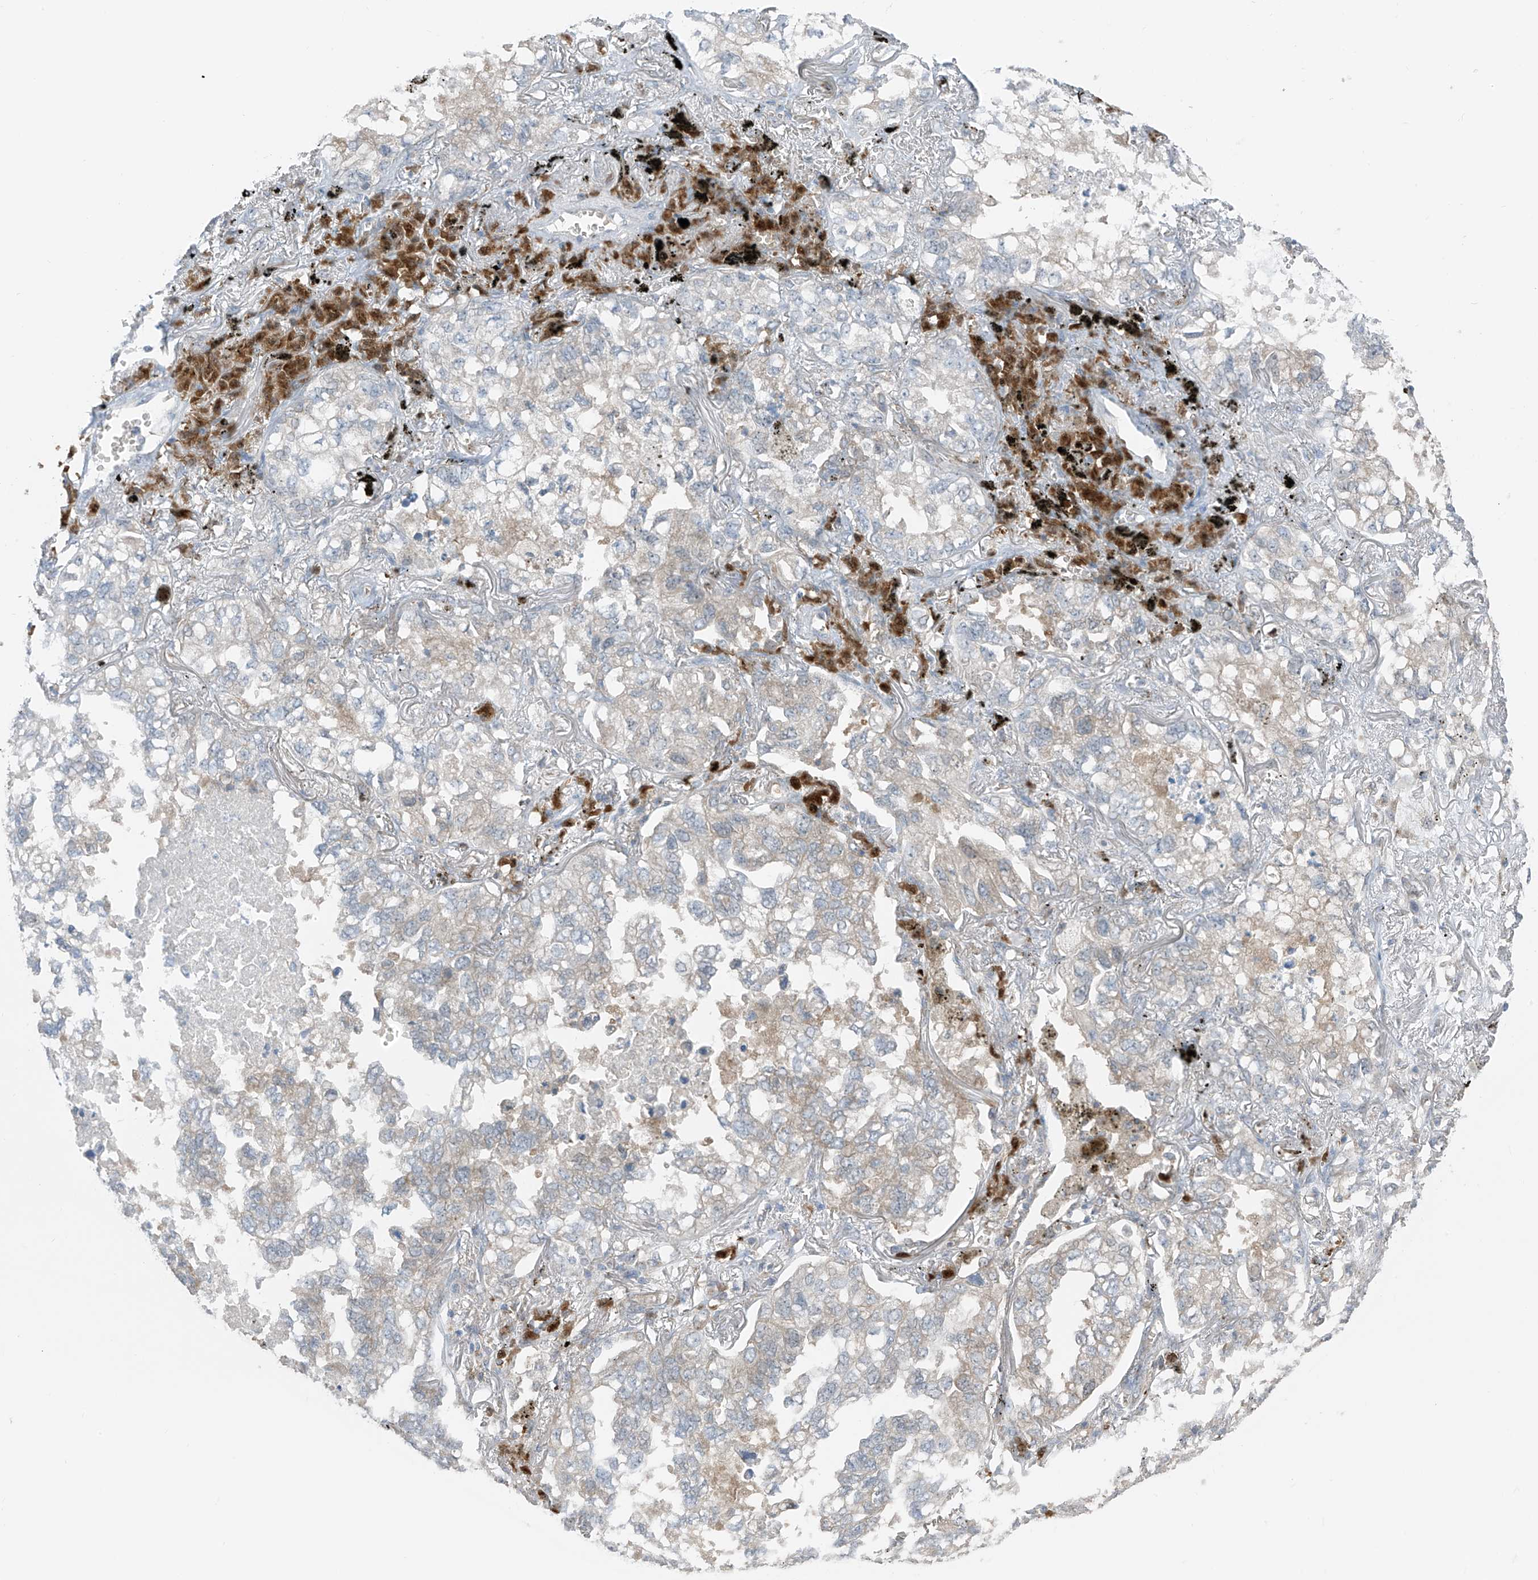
{"staining": {"intensity": "negative", "quantity": "none", "location": "none"}, "tissue": "lung cancer", "cell_type": "Tumor cells", "image_type": "cancer", "snomed": [{"axis": "morphology", "description": "Adenocarcinoma, NOS"}, {"axis": "topography", "description": "Lung"}], "caption": "Immunohistochemistry (IHC) of lung adenocarcinoma displays no expression in tumor cells.", "gene": "SLC12A6", "patient": {"sex": "male", "age": 65}}